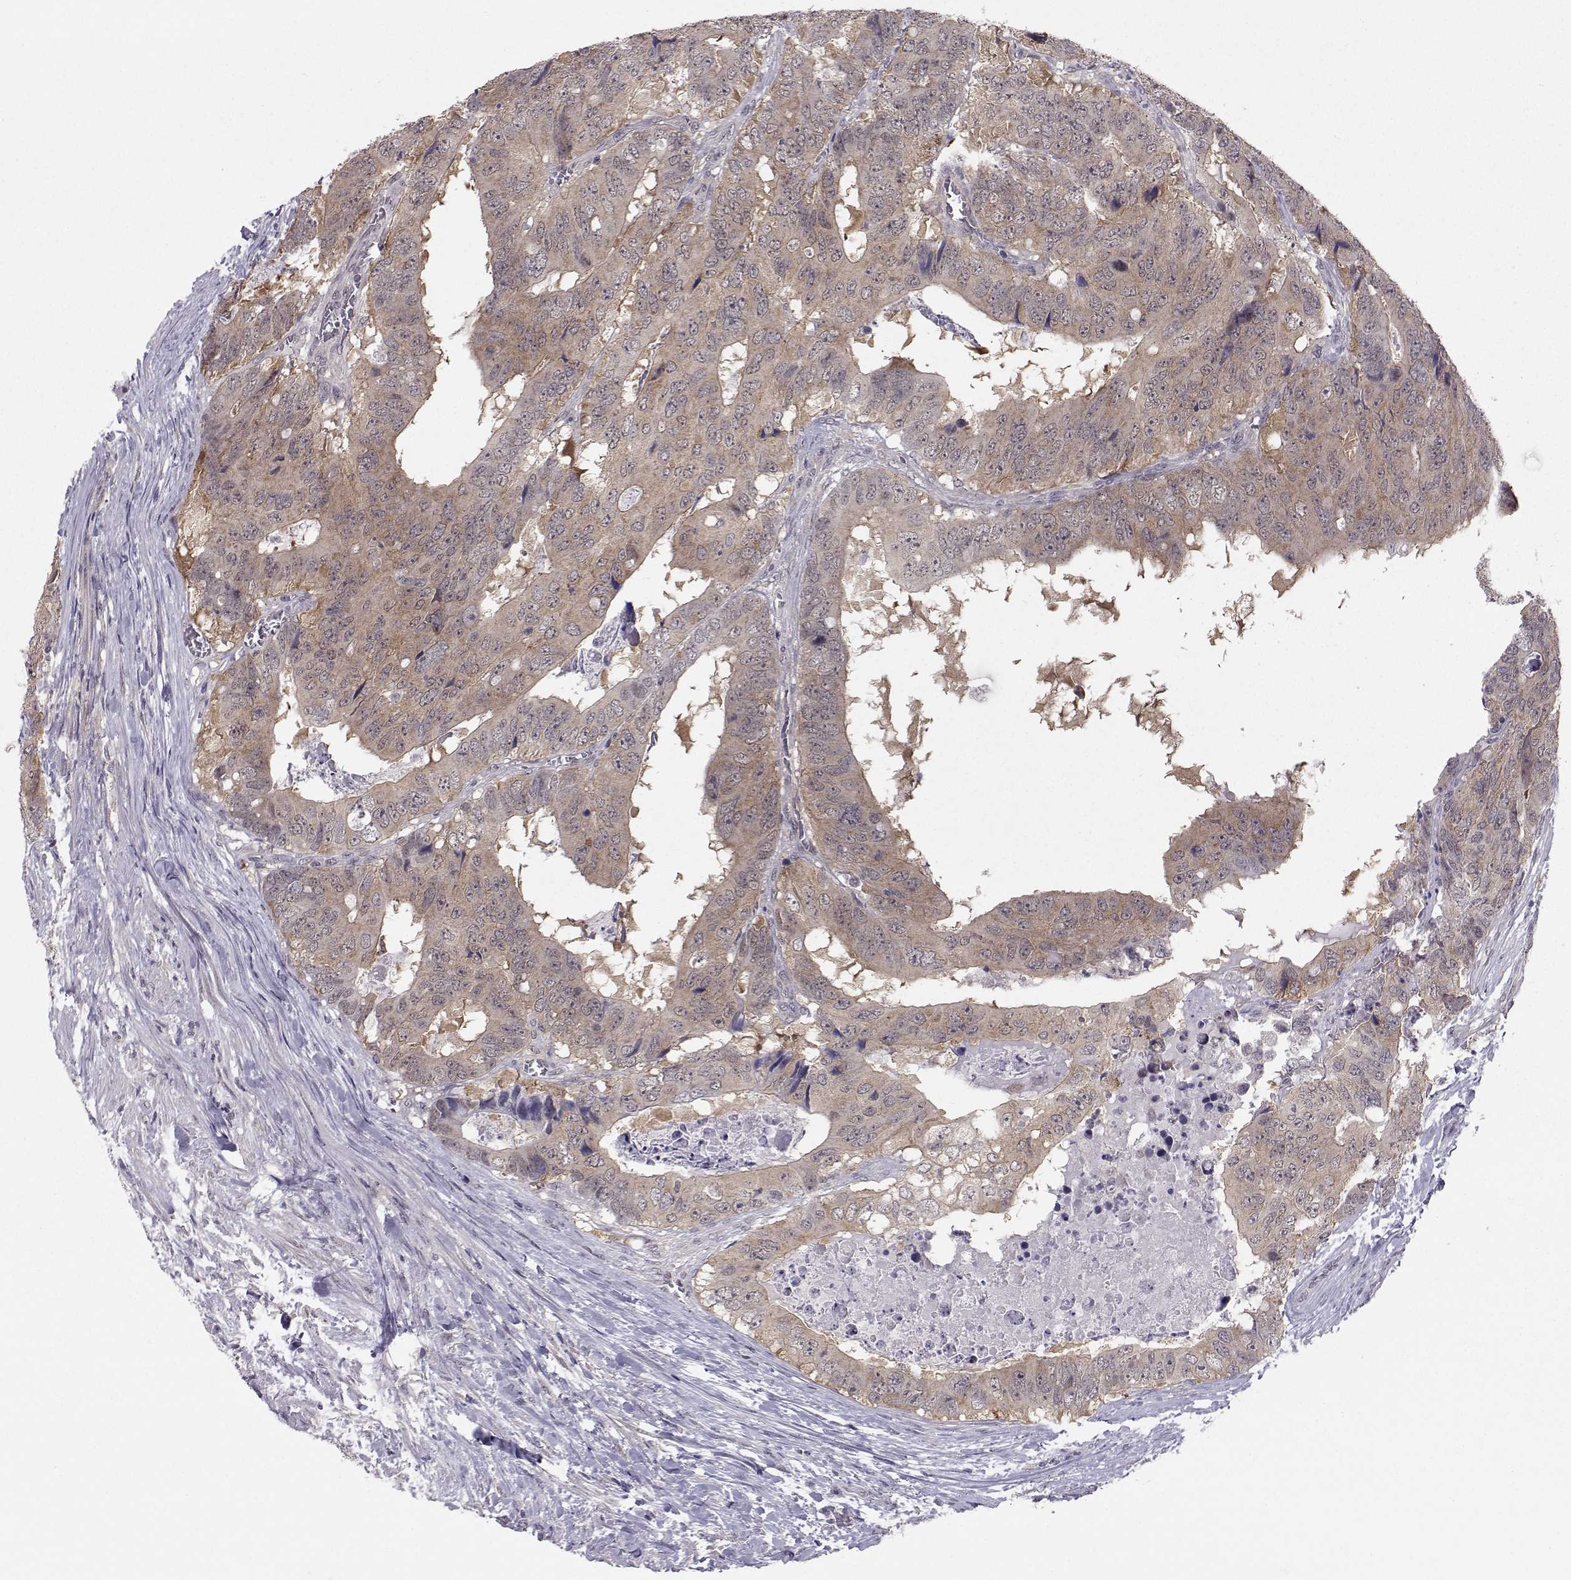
{"staining": {"intensity": "weak", "quantity": ">75%", "location": "cytoplasmic/membranous"}, "tissue": "colorectal cancer", "cell_type": "Tumor cells", "image_type": "cancer", "snomed": [{"axis": "morphology", "description": "Adenocarcinoma, NOS"}, {"axis": "topography", "description": "Colon"}], "caption": "Protein staining of colorectal cancer tissue exhibits weak cytoplasmic/membranous expression in approximately >75% of tumor cells.", "gene": "KIF13B", "patient": {"sex": "male", "age": 79}}